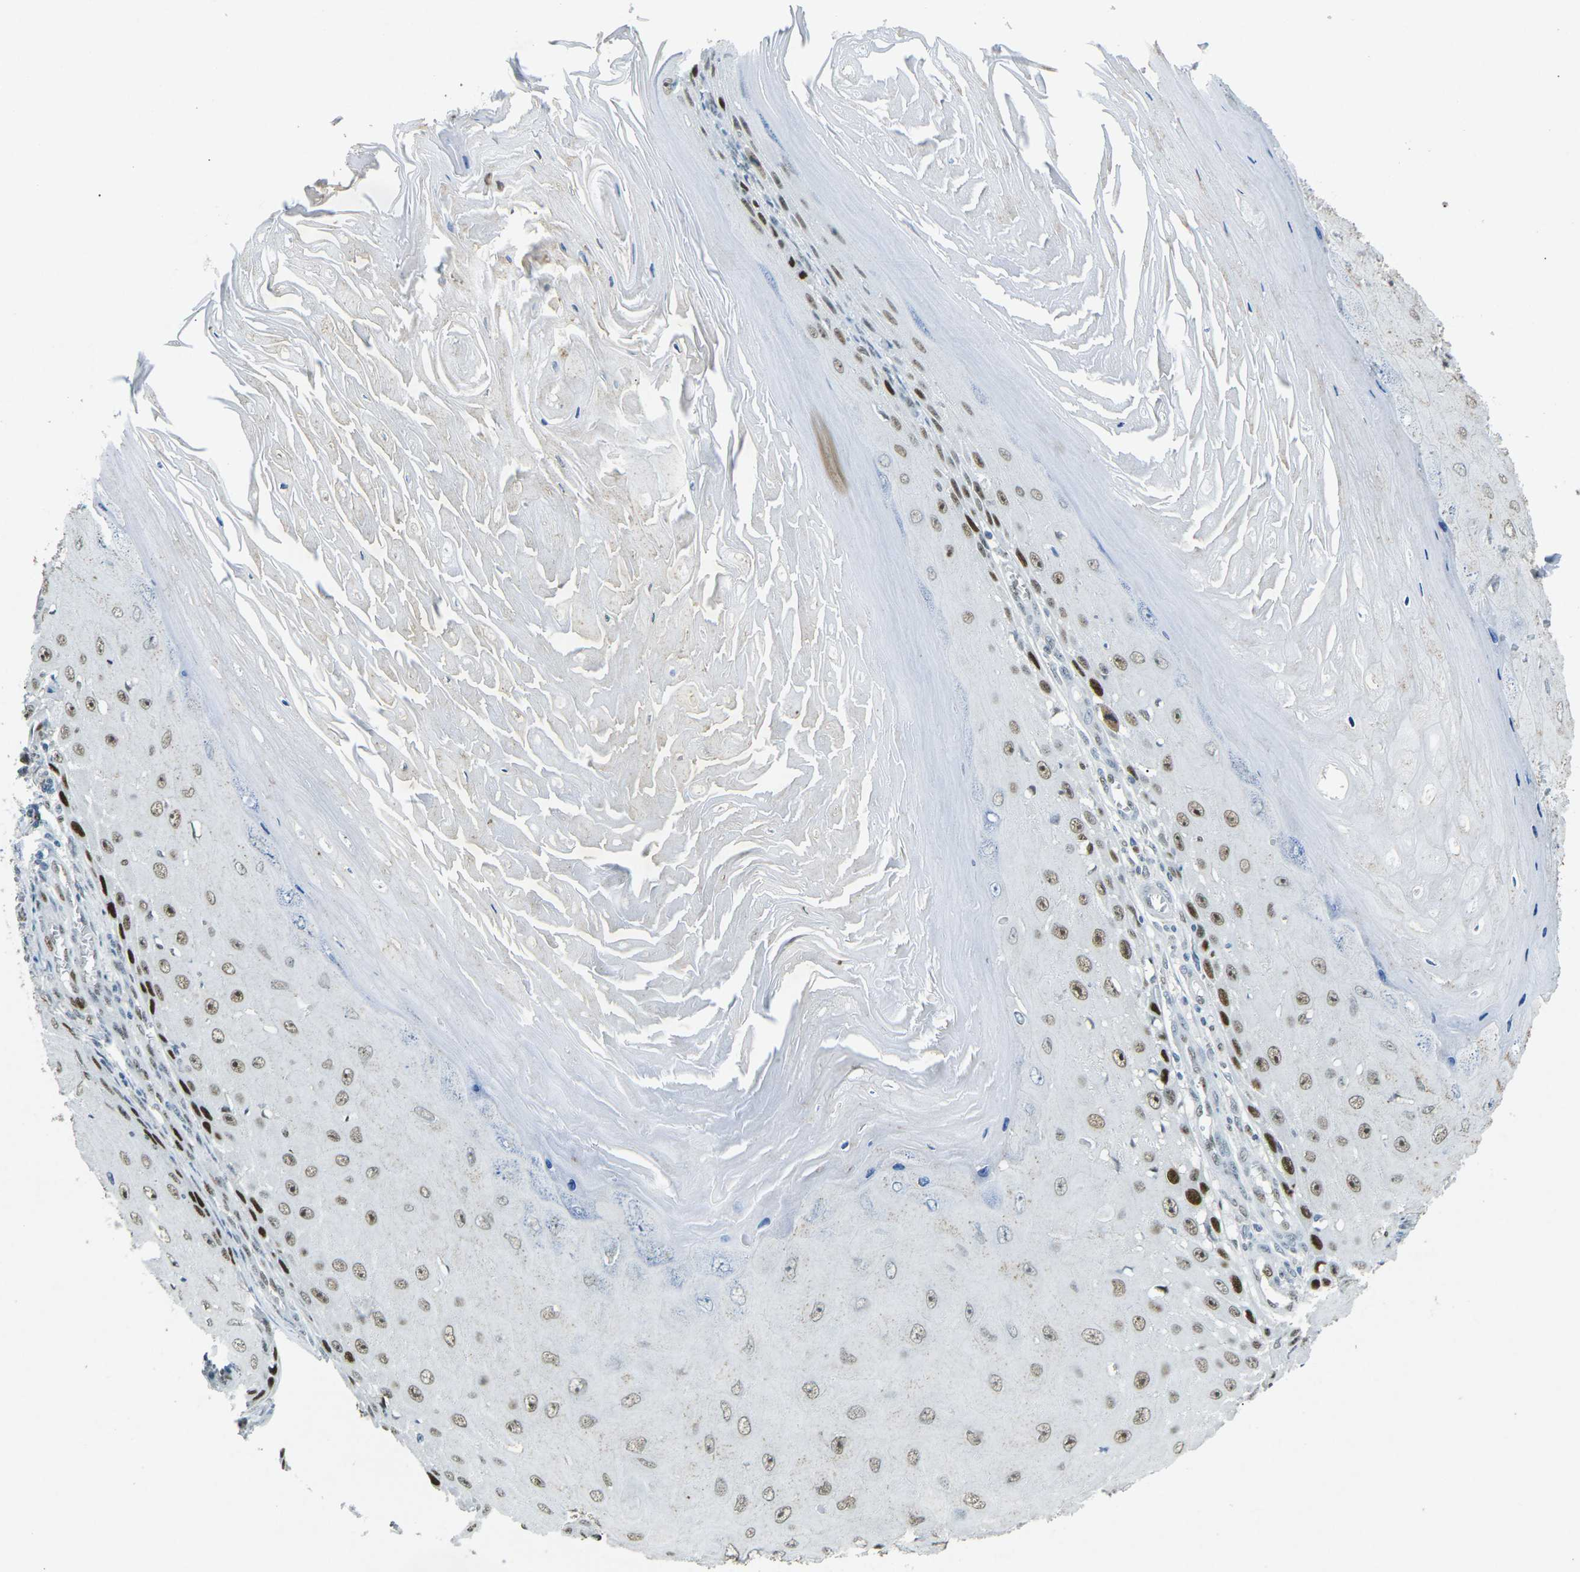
{"staining": {"intensity": "strong", "quantity": ">75%", "location": "nuclear"}, "tissue": "skin cancer", "cell_type": "Tumor cells", "image_type": "cancer", "snomed": [{"axis": "morphology", "description": "Squamous cell carcinoma, NOS"}, {"axis": "topography", "description": "Skin"}], "caption": "Protein staining of squamous cell carcinoma (skin) tissue shows strong nuclear expression in about >75% of tumor cells. The protein is shown in brown color, while the nuclei are stained blue.", "gene": "RB1", "patient": {"sex": "female", "age": 73}}